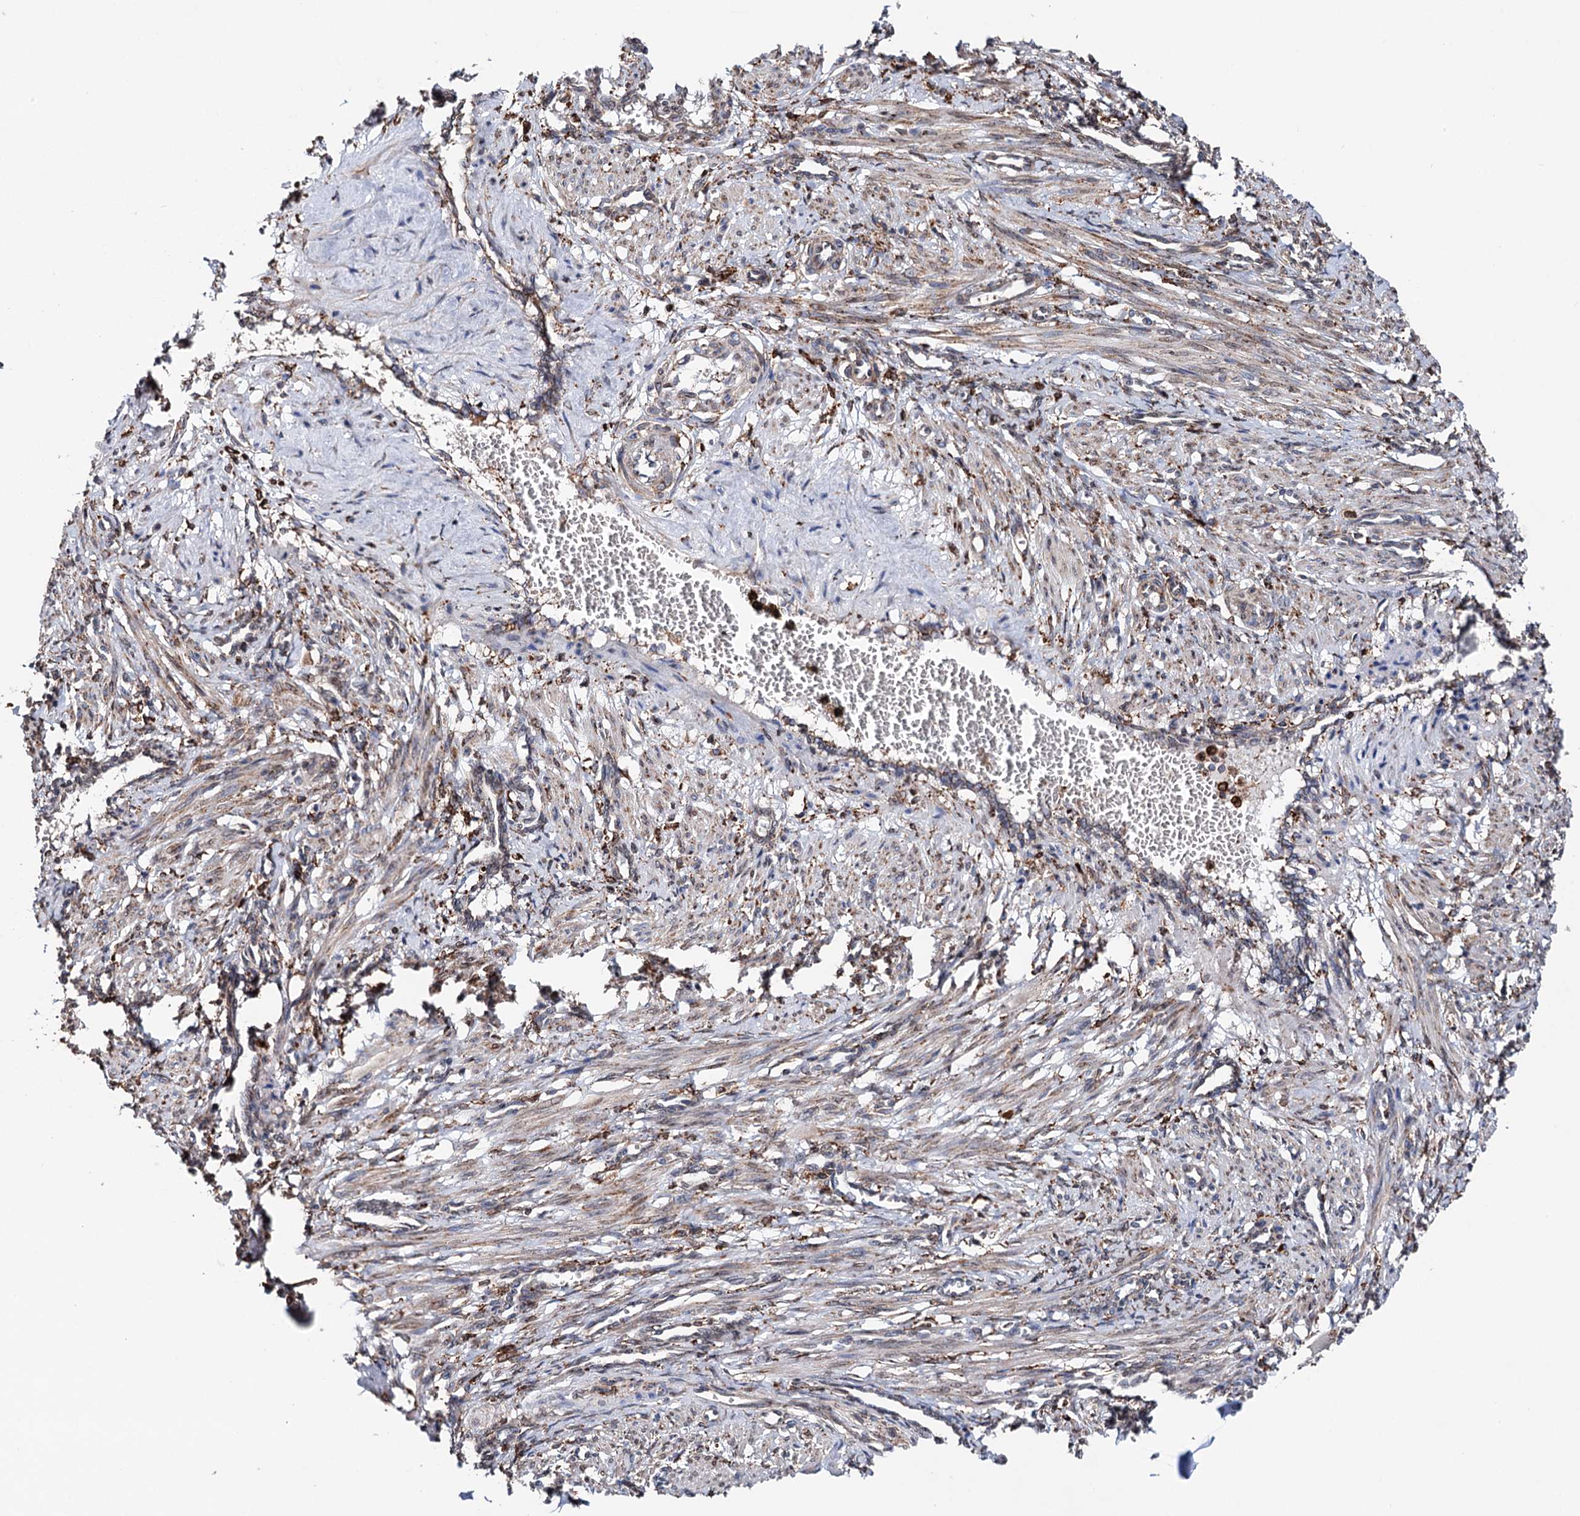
{"staining": {"intensity": "moderate", "quantity": "25%-75%", "location": "cytoplasmic/membranous"}, "tissue": "smooth muscle", "cell_type": "Smooth muscle cells", "image_type": "normal", "snomed": [{"axis": "morphology", "description": "Normal tissue, NOS"}, {"axis": "topography", "description": "Endometrium"}], "caption": "Smooth muscle cells reveal medium levels of moderate cytoplasmic/membranous staining in approximately 25%-75% of cells in normal human smooth muscle. (DAB (3,3'-diaminobenzidine) = brown stain, brightfield microscopy at high magnification).", "gene": "ERP29", "patient": {"sex": "female", "age": 33}}